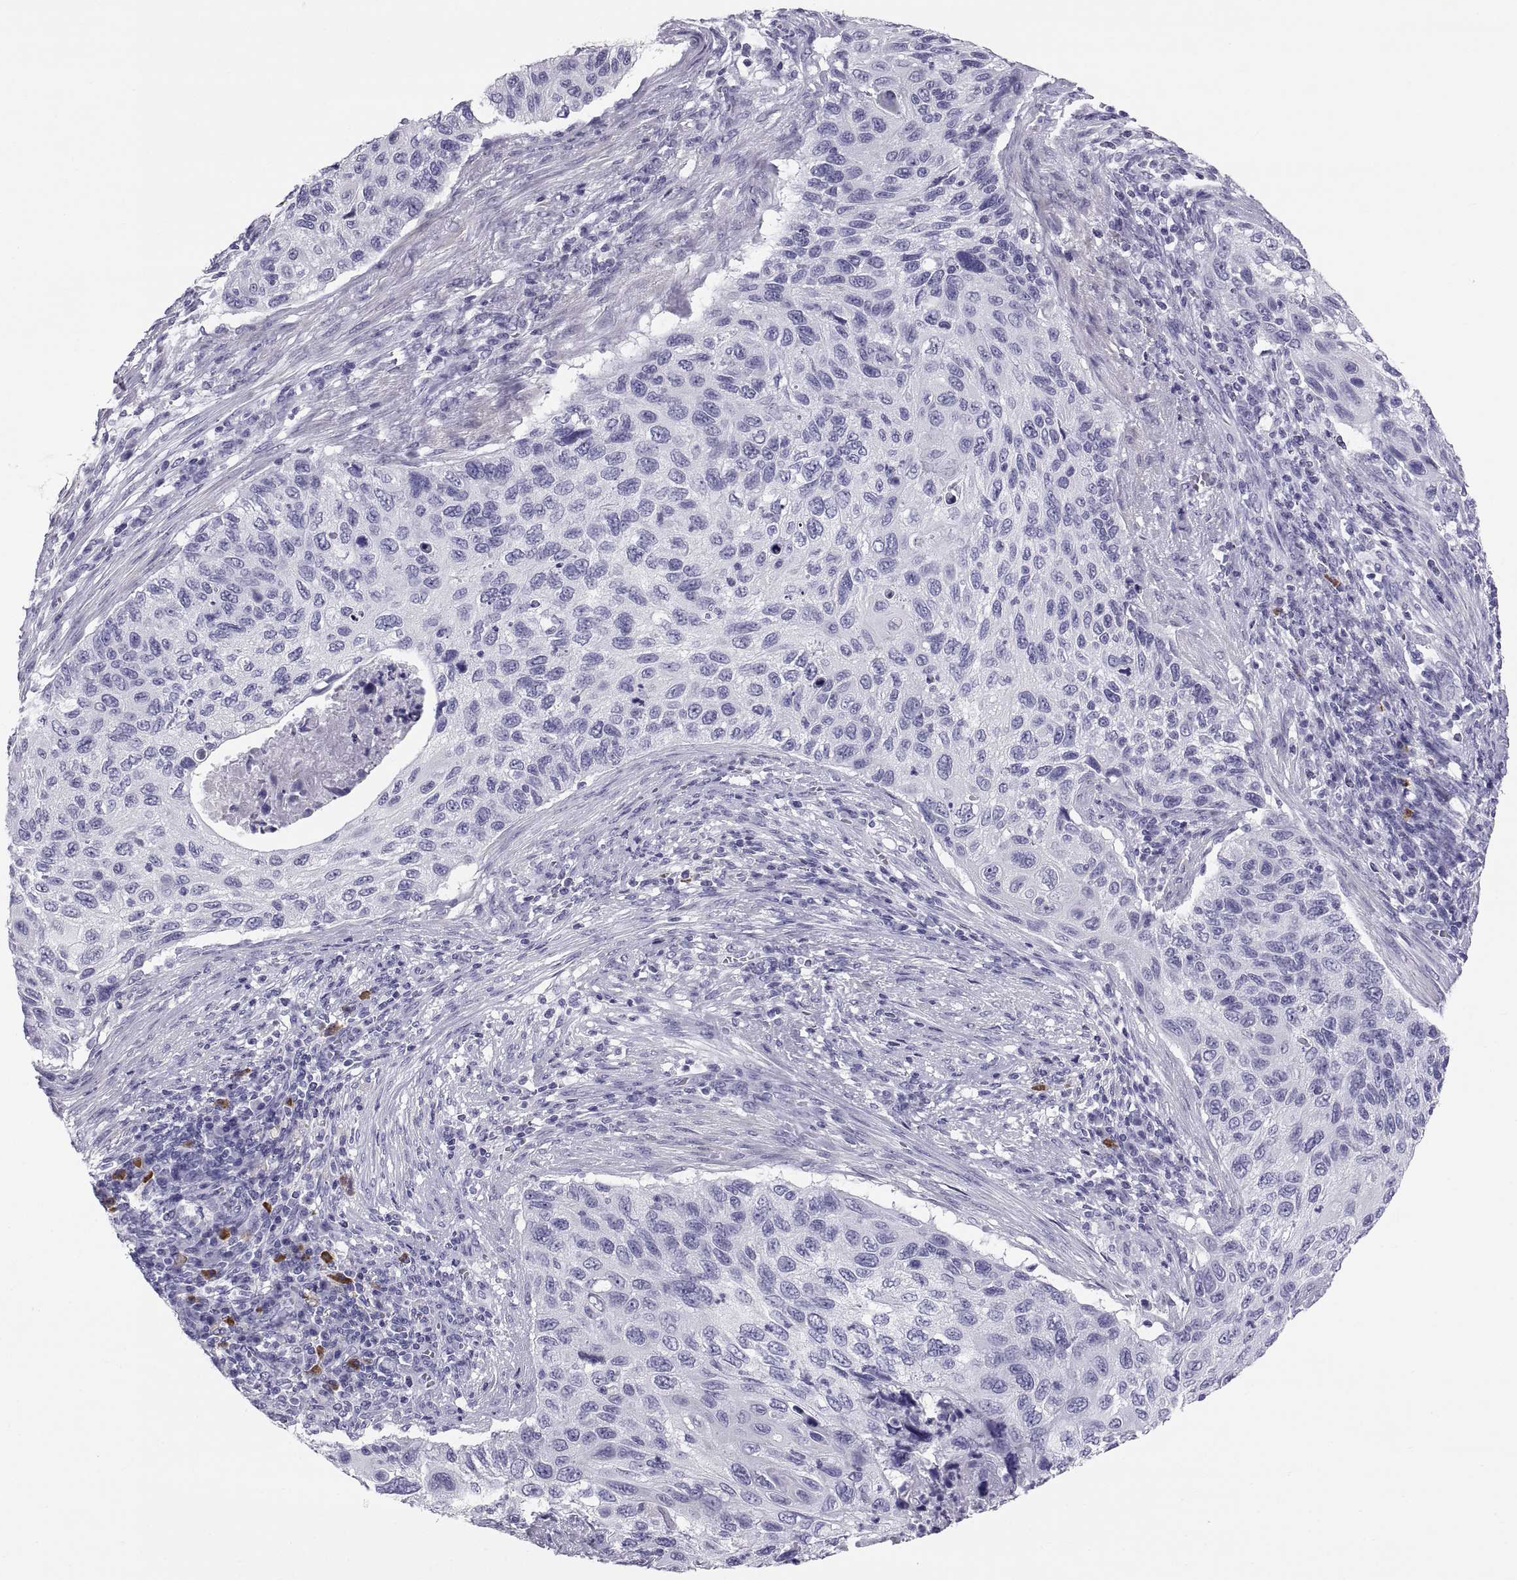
{"staining": {"intensity": "negative", "quantity": "none", "location": "none"}, "tissue": "cervical cancer", "cell_type": "Tumor cells", "image_type": "cancer", "snomed": [{"axis": "morphology", "description": "Squamous cell carcinoma, NOS"}, {"axis": "topography", "description": "Cervix"}], "caption": "High power microscopy photomicrograph of an IHC micrograph of squamous cell carcinoma (cervical), revealing no significant staining in tumor cells. The staining was performed using DAB (3,3'-diaminobenzidine) to visualize the protein expression in brown, while the nuclei were stained in blue with hematoxylin (Magnification: 20x).", "gene": "CT47A10", "patient": {"sex": "female", "age": 70}}